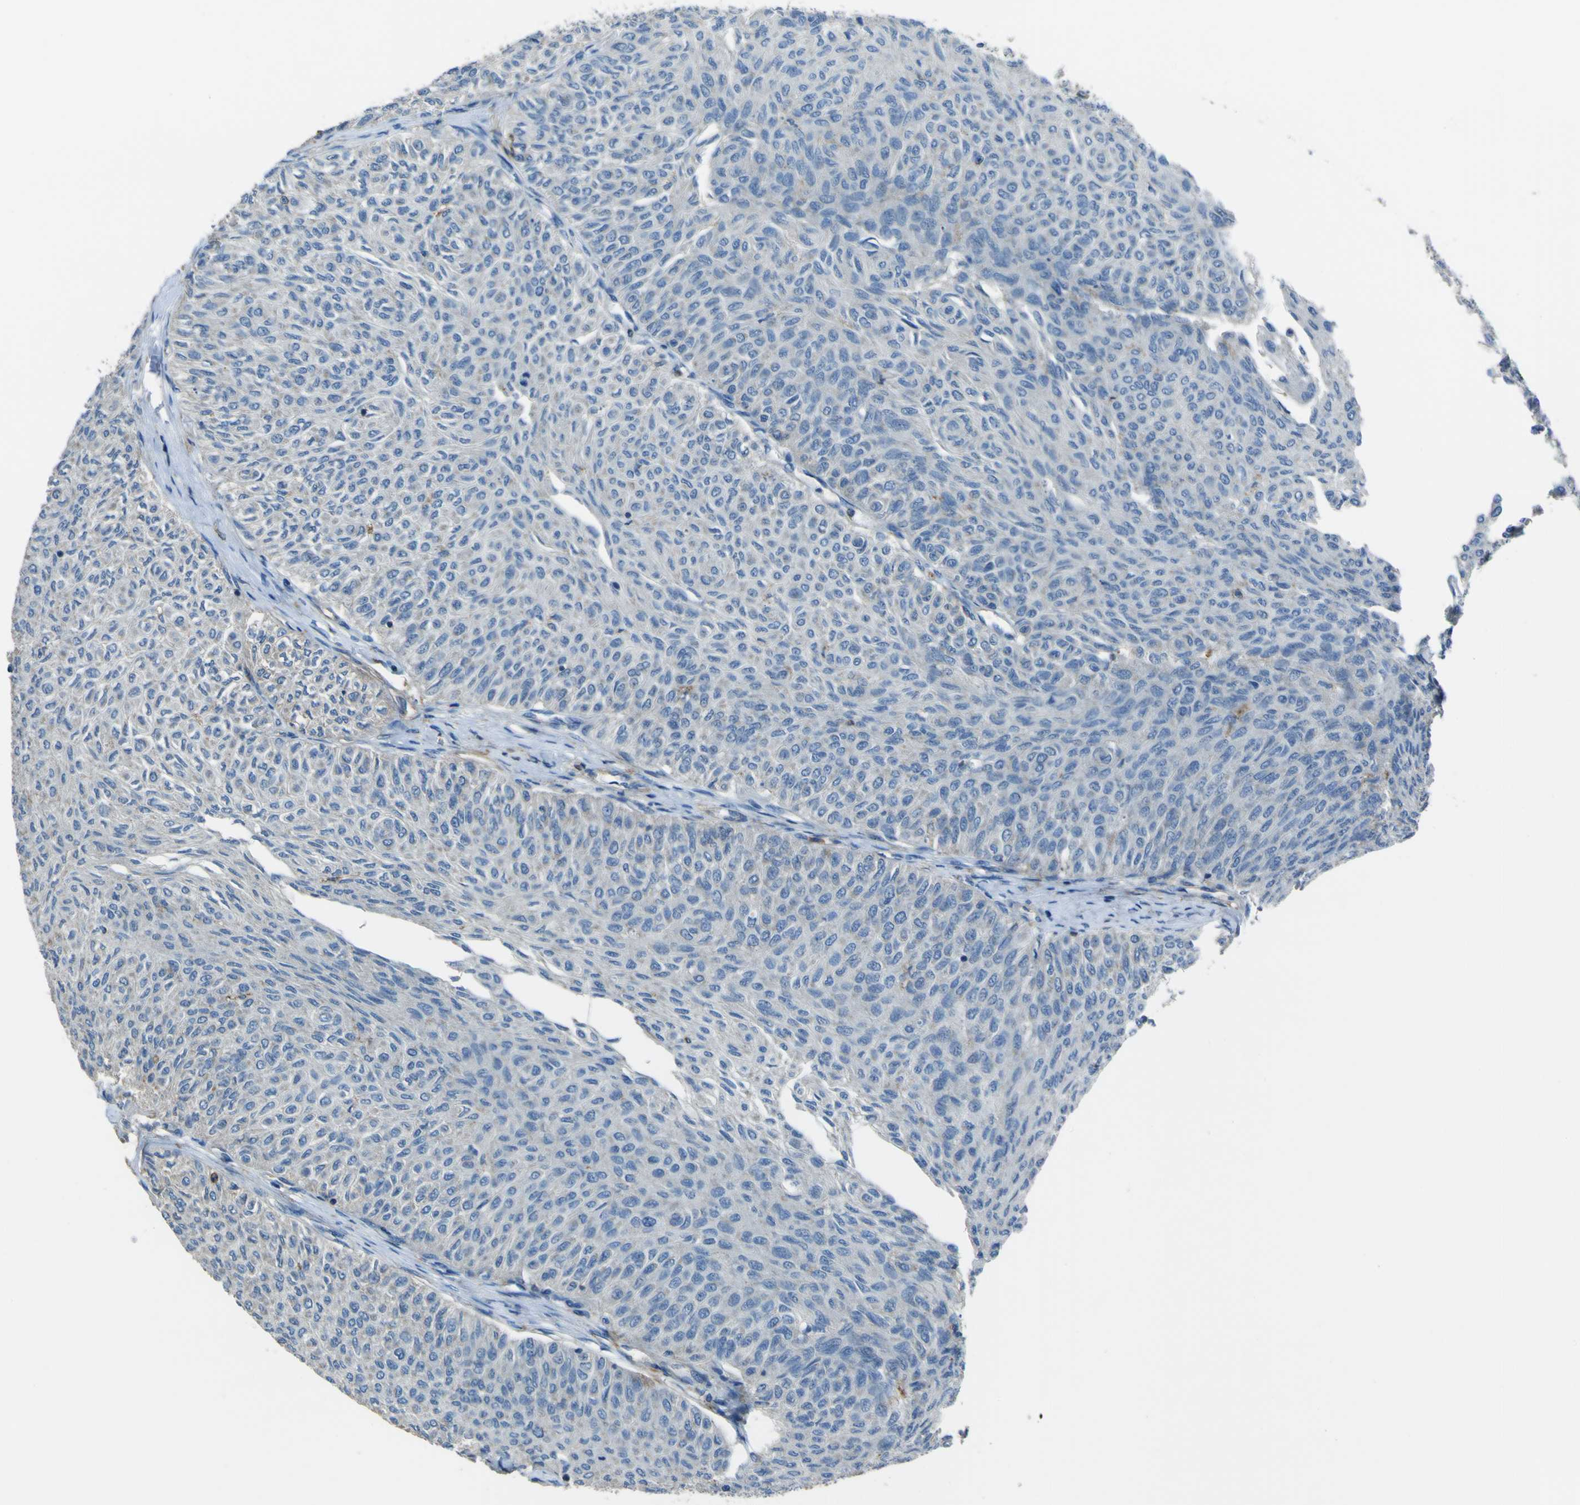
{"staining": {"intensity": "negative", "quantity": "none", "location": "none"}, "tissue": "urothelial cancer", "cell_type": "Tumor cells", "image_type": "cancer", "snomed": [{"axis": "morphology", "description": "Urothelial carcinoma, Low grade"}, {"axis": "topography", "description": "Urinary bladder"}], "caption": "This is an IHC image of urothelial cancer. There is no staining in tumor cells.", "gene": "LAIR1", "patient": {"sex": "male", "age": 78}}